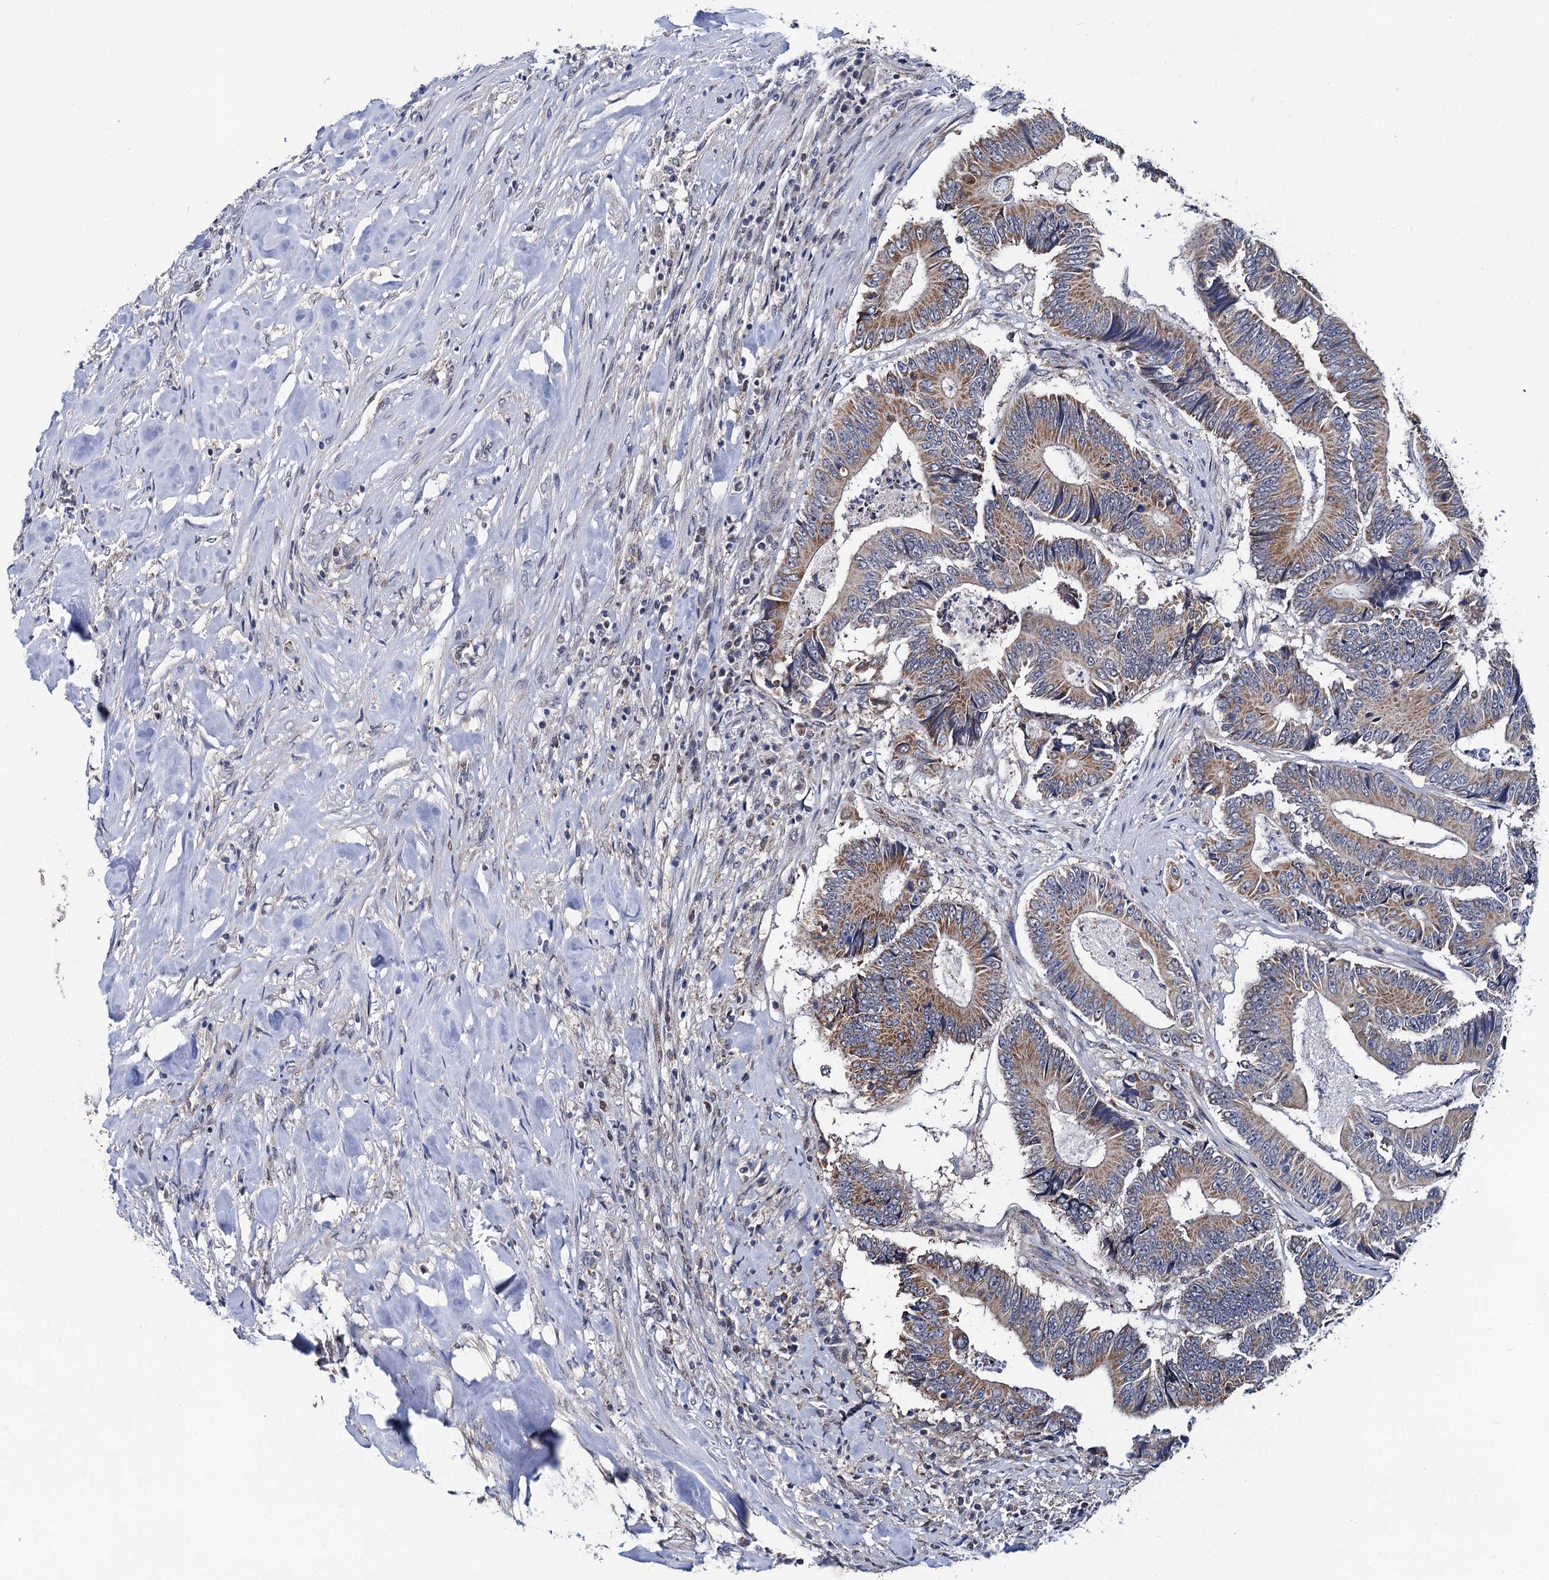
{"staining": {"intensity": "moderate", "quantity": ">75%", "location": "cytoplasmic/membranous"}, "tissue": "colorectal cancer", "cell_type": "Tumor cells", "image_type": "cancer", "snomed": [{"axis": "morphology", "description": "Adenocarcinoma, NOS"}, {"axis": "topography", "description": "Colon"}], "caption": "Brown immunohistochemical staining in colorectal cancer displays moderate cytoplasmic/membranous expression in about >75% of tumor cells. The protein of interest is stained brown, and the nuclei are stained in blue (DAB IHC with brightfield microscopy, high magnification).", "gene": "PTCD3", "patient": {"sex": "male", "age": 83}}